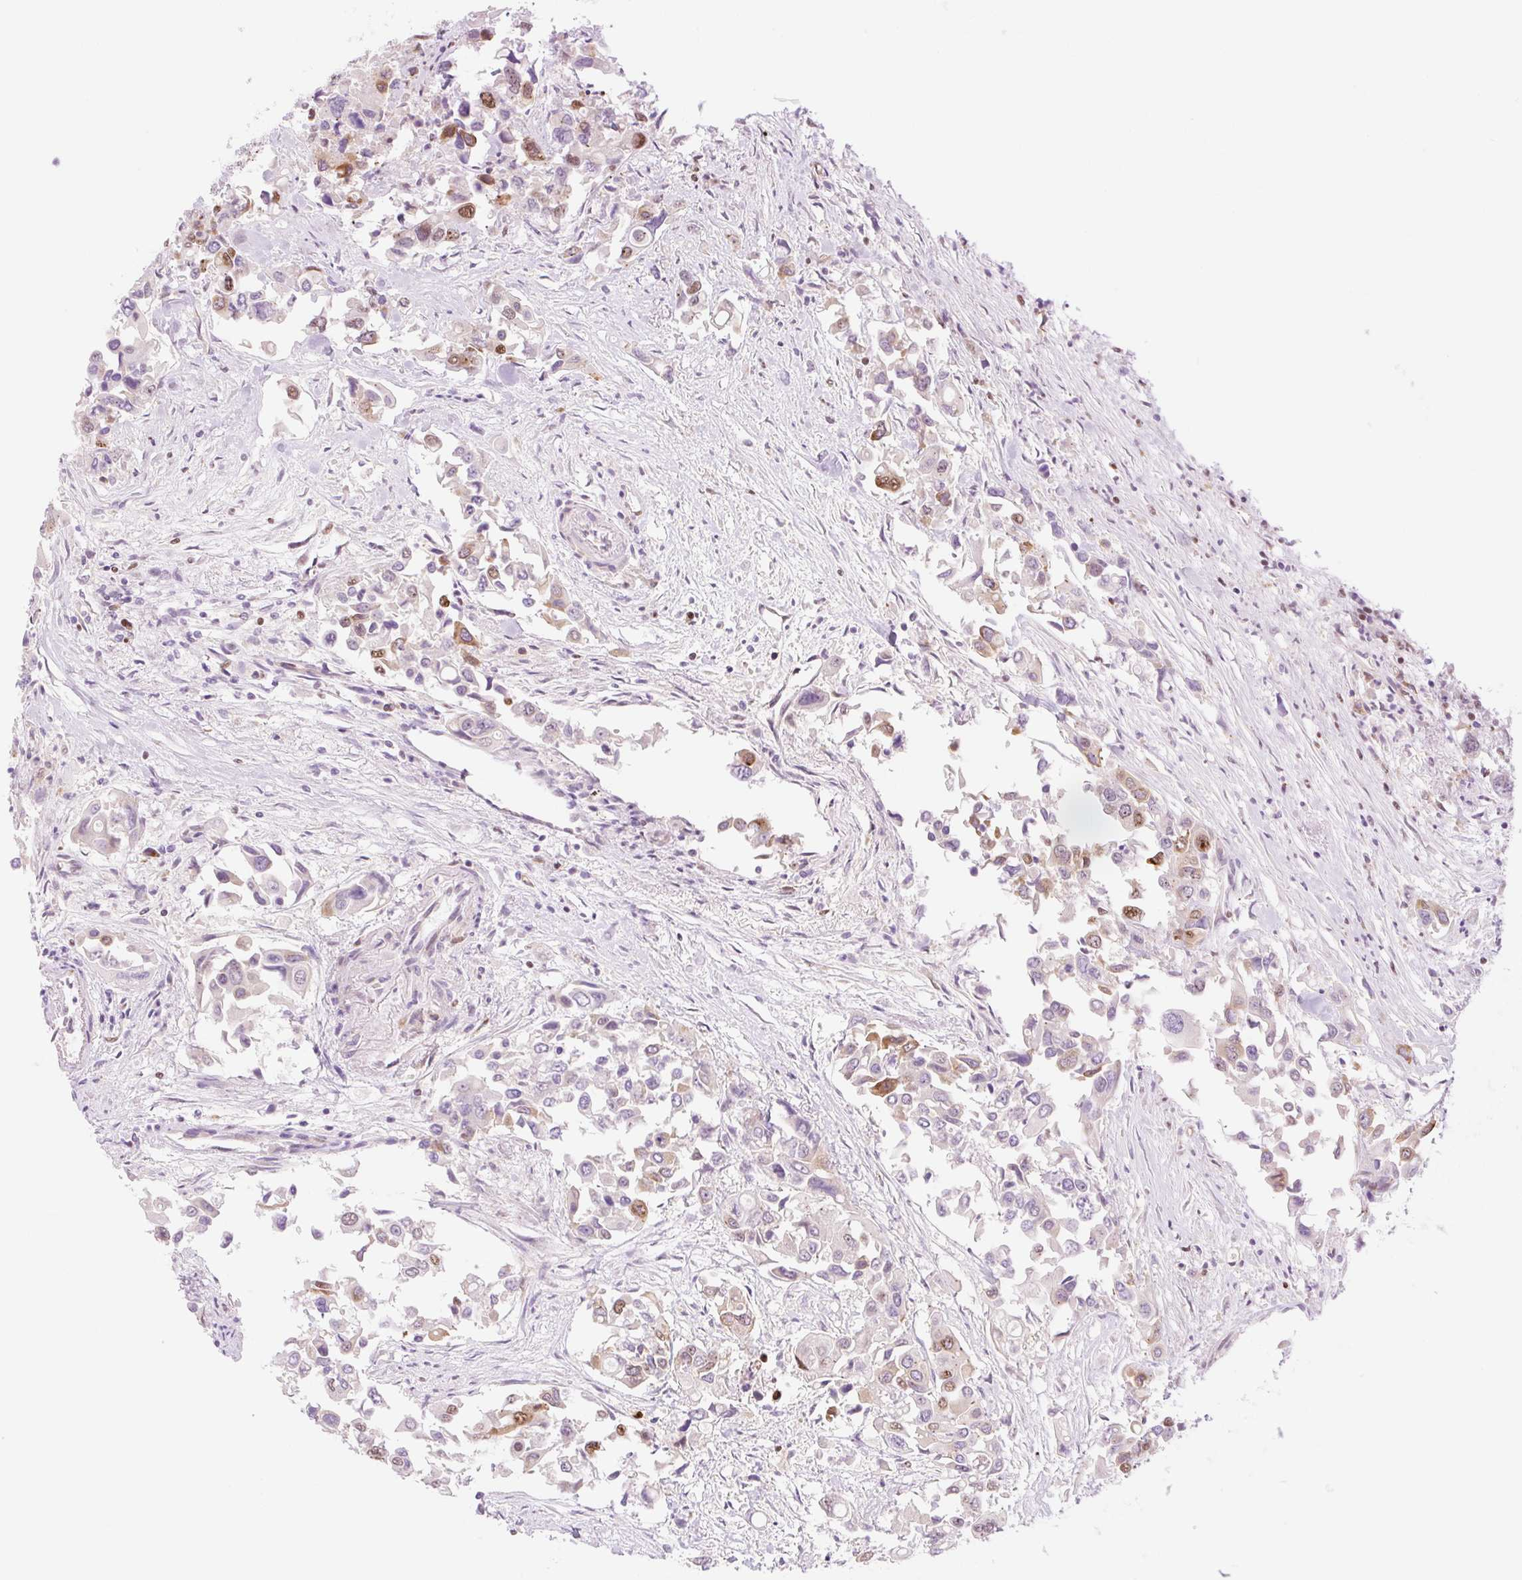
{"staining": {"intensity": "moderate", "quantity": "25%-75%", "location": "nuclear"}, "tissue": "colorectal cancer", "cell_type": "Tumor cells", "image_type": "cancer", "snomed": [{"axis": "morphology", "description": "Adenocarcinoma, NOS"}, {"axis": "topography", "description": "Colon"}], "caption": "Human colorectal adenocarcinoma stained with a protein marker displays moderate staining in tumor cells.", "gene": "PRDM11", "patient": {"sex": "male", "age": 77}}